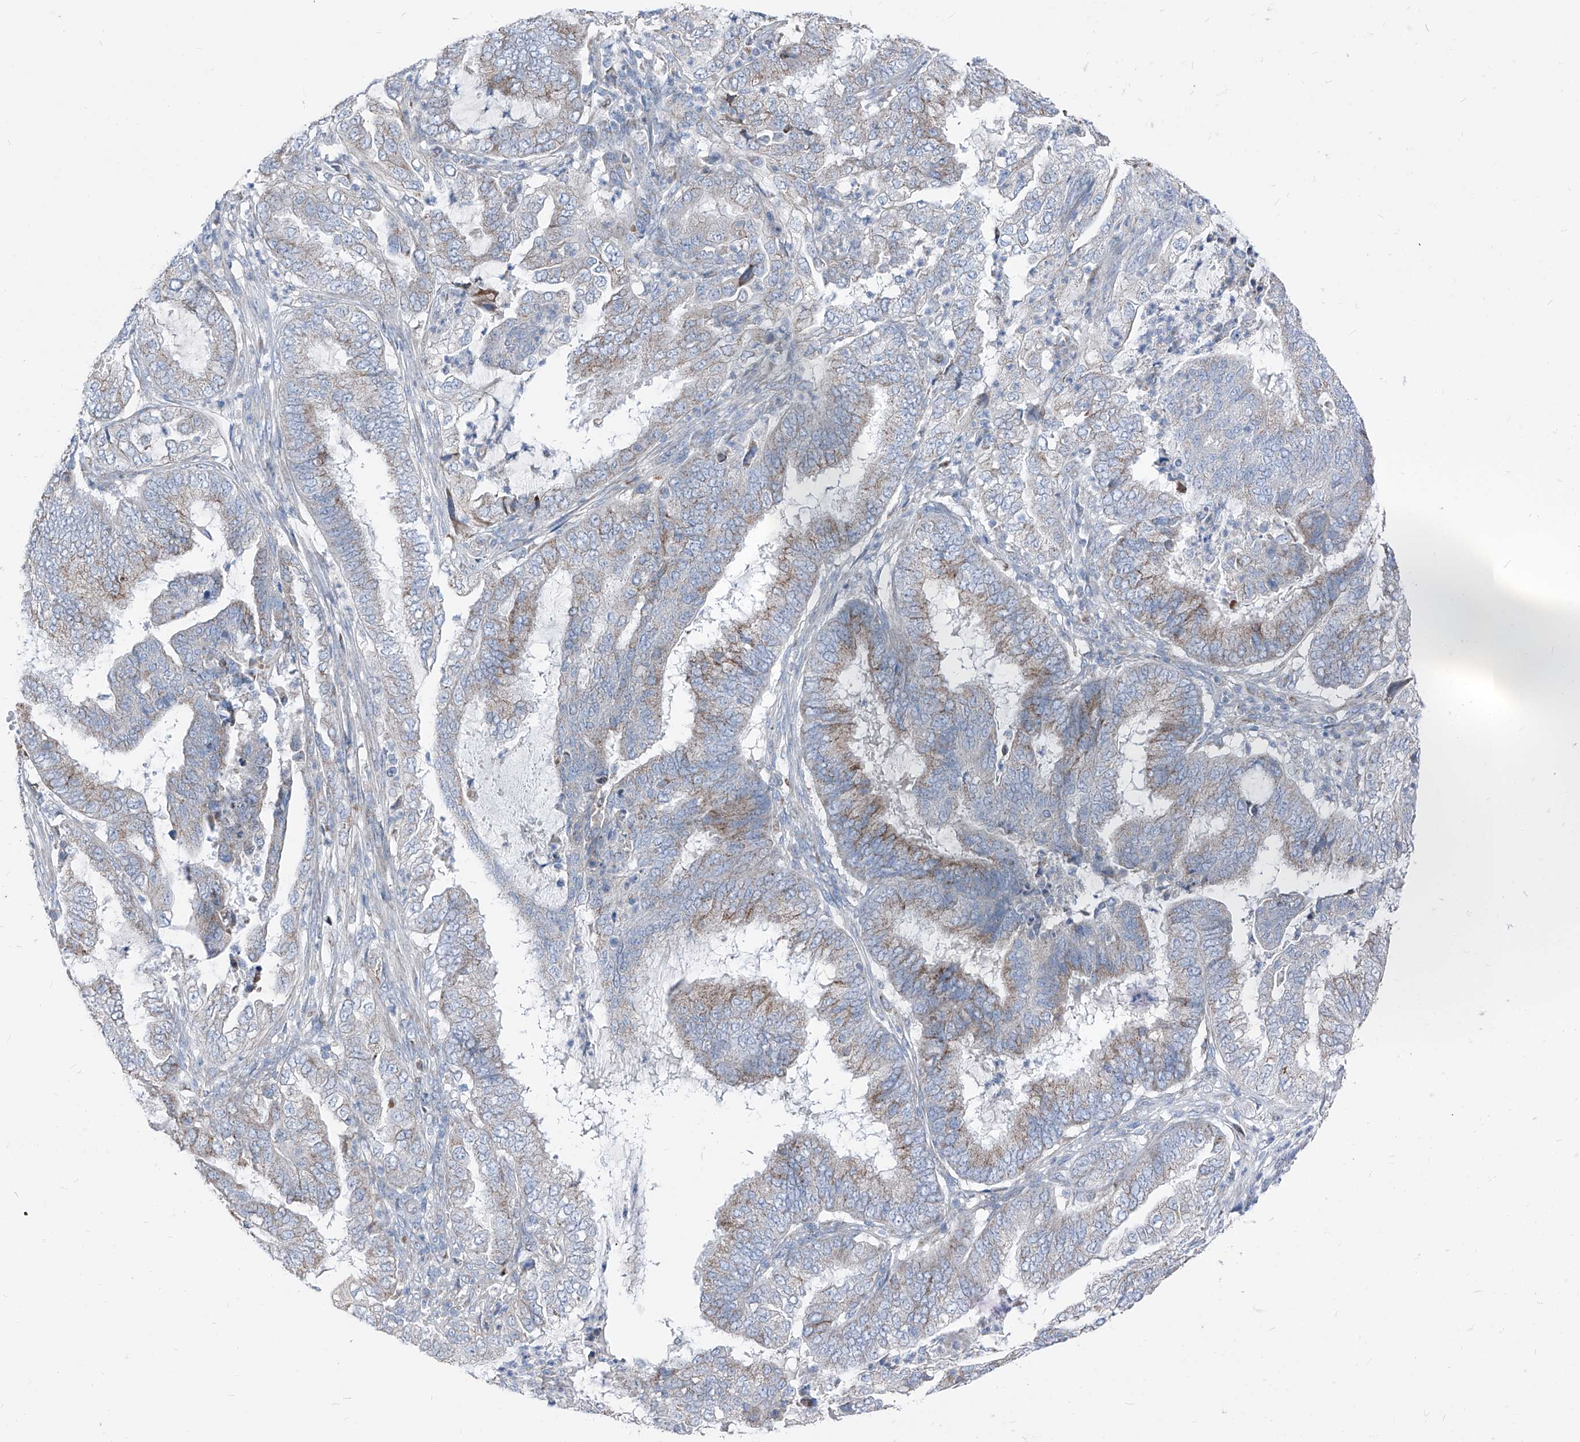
{"staining": {"intensity": "weak", "quantity": "25%-75%", "location": "cytoplasmic/membranous"}, "tissue": "endometrial cancer", "cell_type": "Tumor cells", "image_type": "cancer", "snomed": [{"axis": "morphology", "description": "Adenocarcinoma, NOS"}, {"axis": "topography", "description": "Endometrium"}], "caption": "Immunohistochemistry (IHC) of human endometrial cancer reveals low levels of weak cytoplasmic/membranous staining in about 25%-75% of tumor cells. (IHC, brightfield microscopy, high magnification).", "gene": "AGPS", "patient": {"sex": "female", "age": 51}}